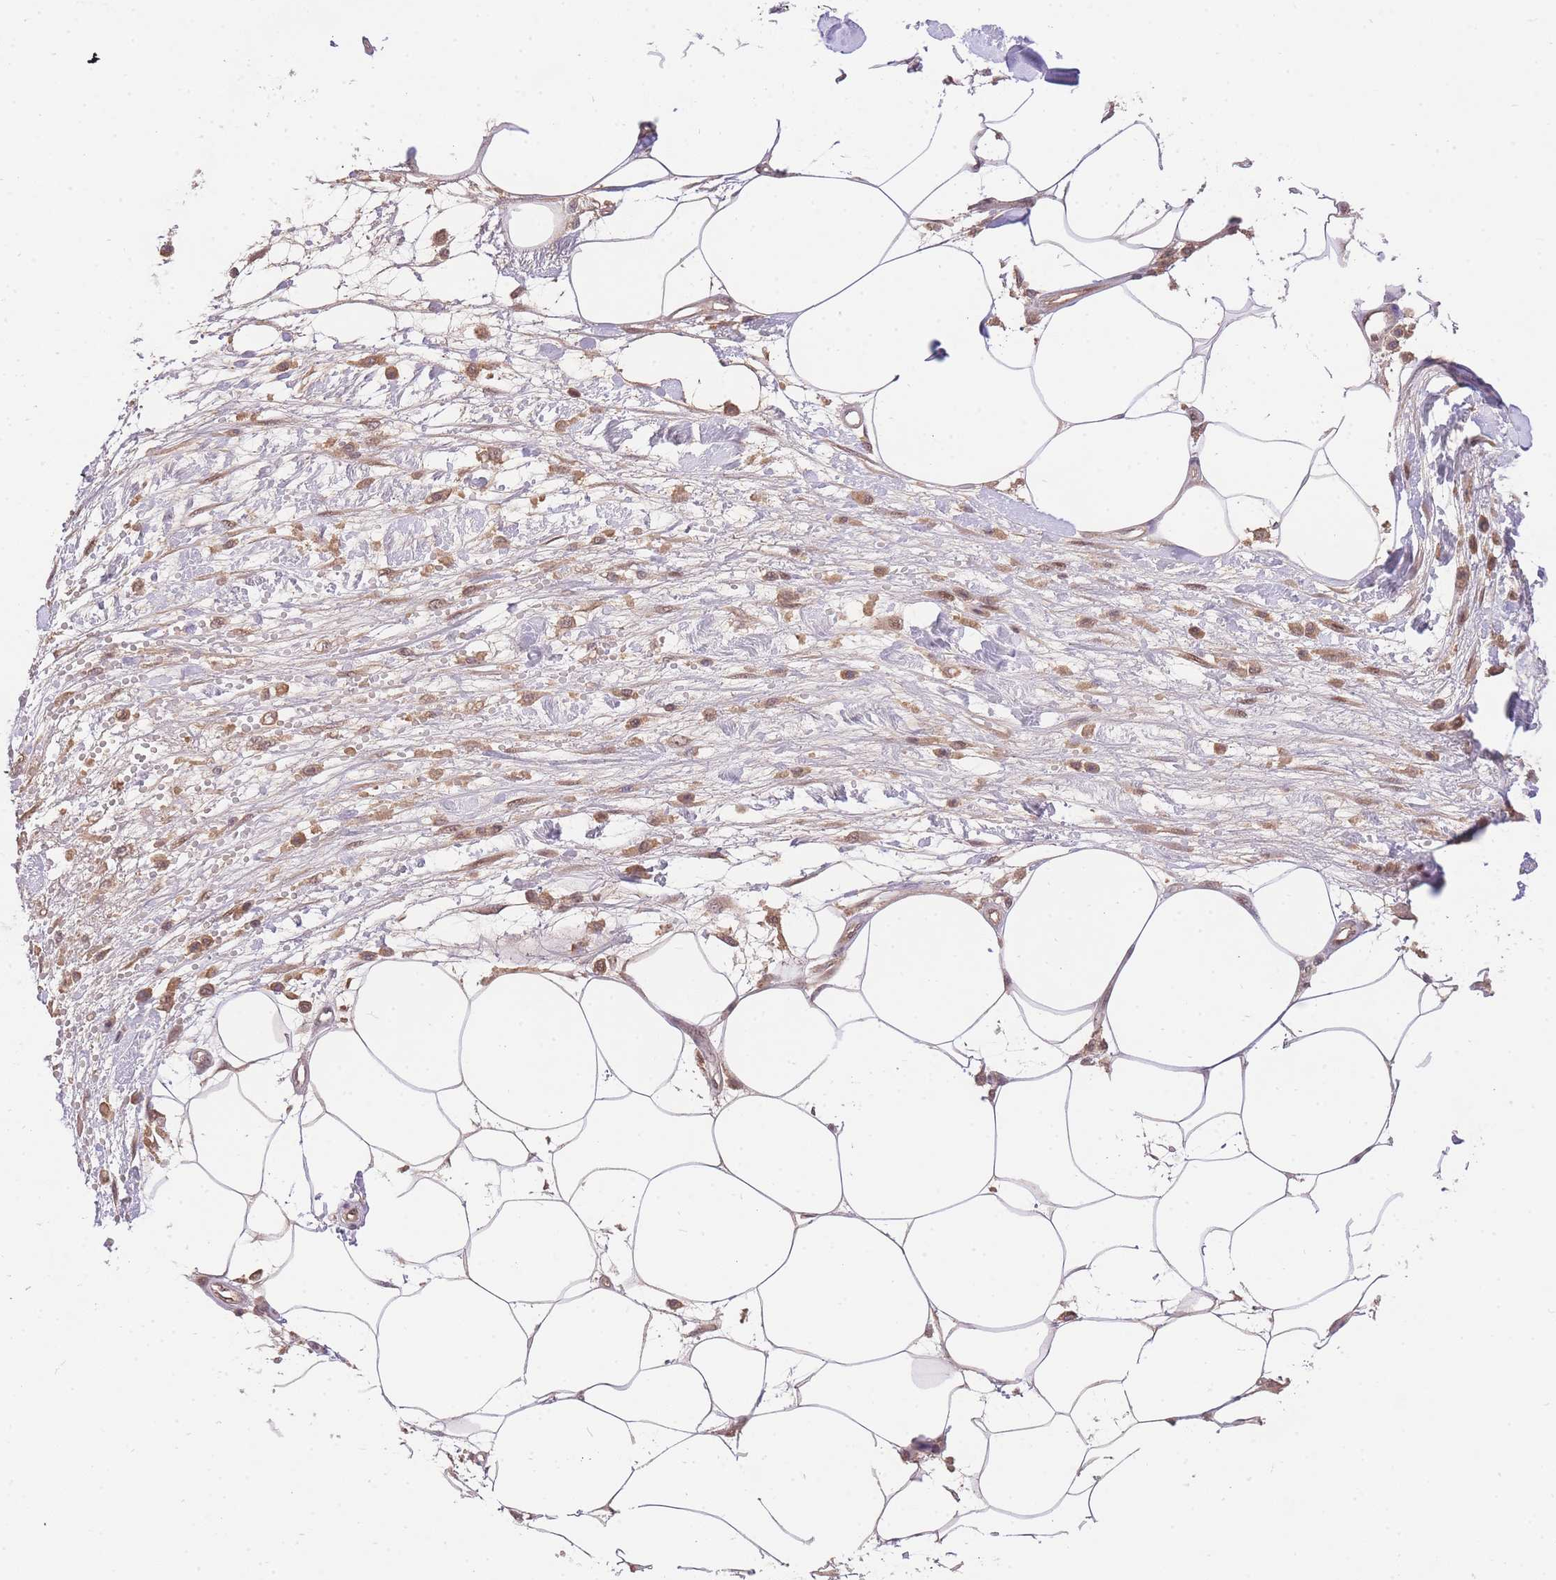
{"staining": {"intensity": "moderate", "quantity": ">75%", "location": "cytoplasmic/membranous,nuclear"}, "tissue": "melanoma", "cell_type": "Tumor cells", "image_type": "cancer", "snomed": [{"axis": "morphology", "description": "Malignant melanoma, Metastatic site"}, {"axis": "topography", "description": "Soft tissue"}], "caption": "A high-resolution micrograph shows immunohistochemistry staining of malignant melanoma (metastatic site), which displays moderate cytoplasmic/membranous and nuclear staining in about >75% of tumor cells.", "gene": "UBXN7", "patient": {"sex": "male", "age": 41}}